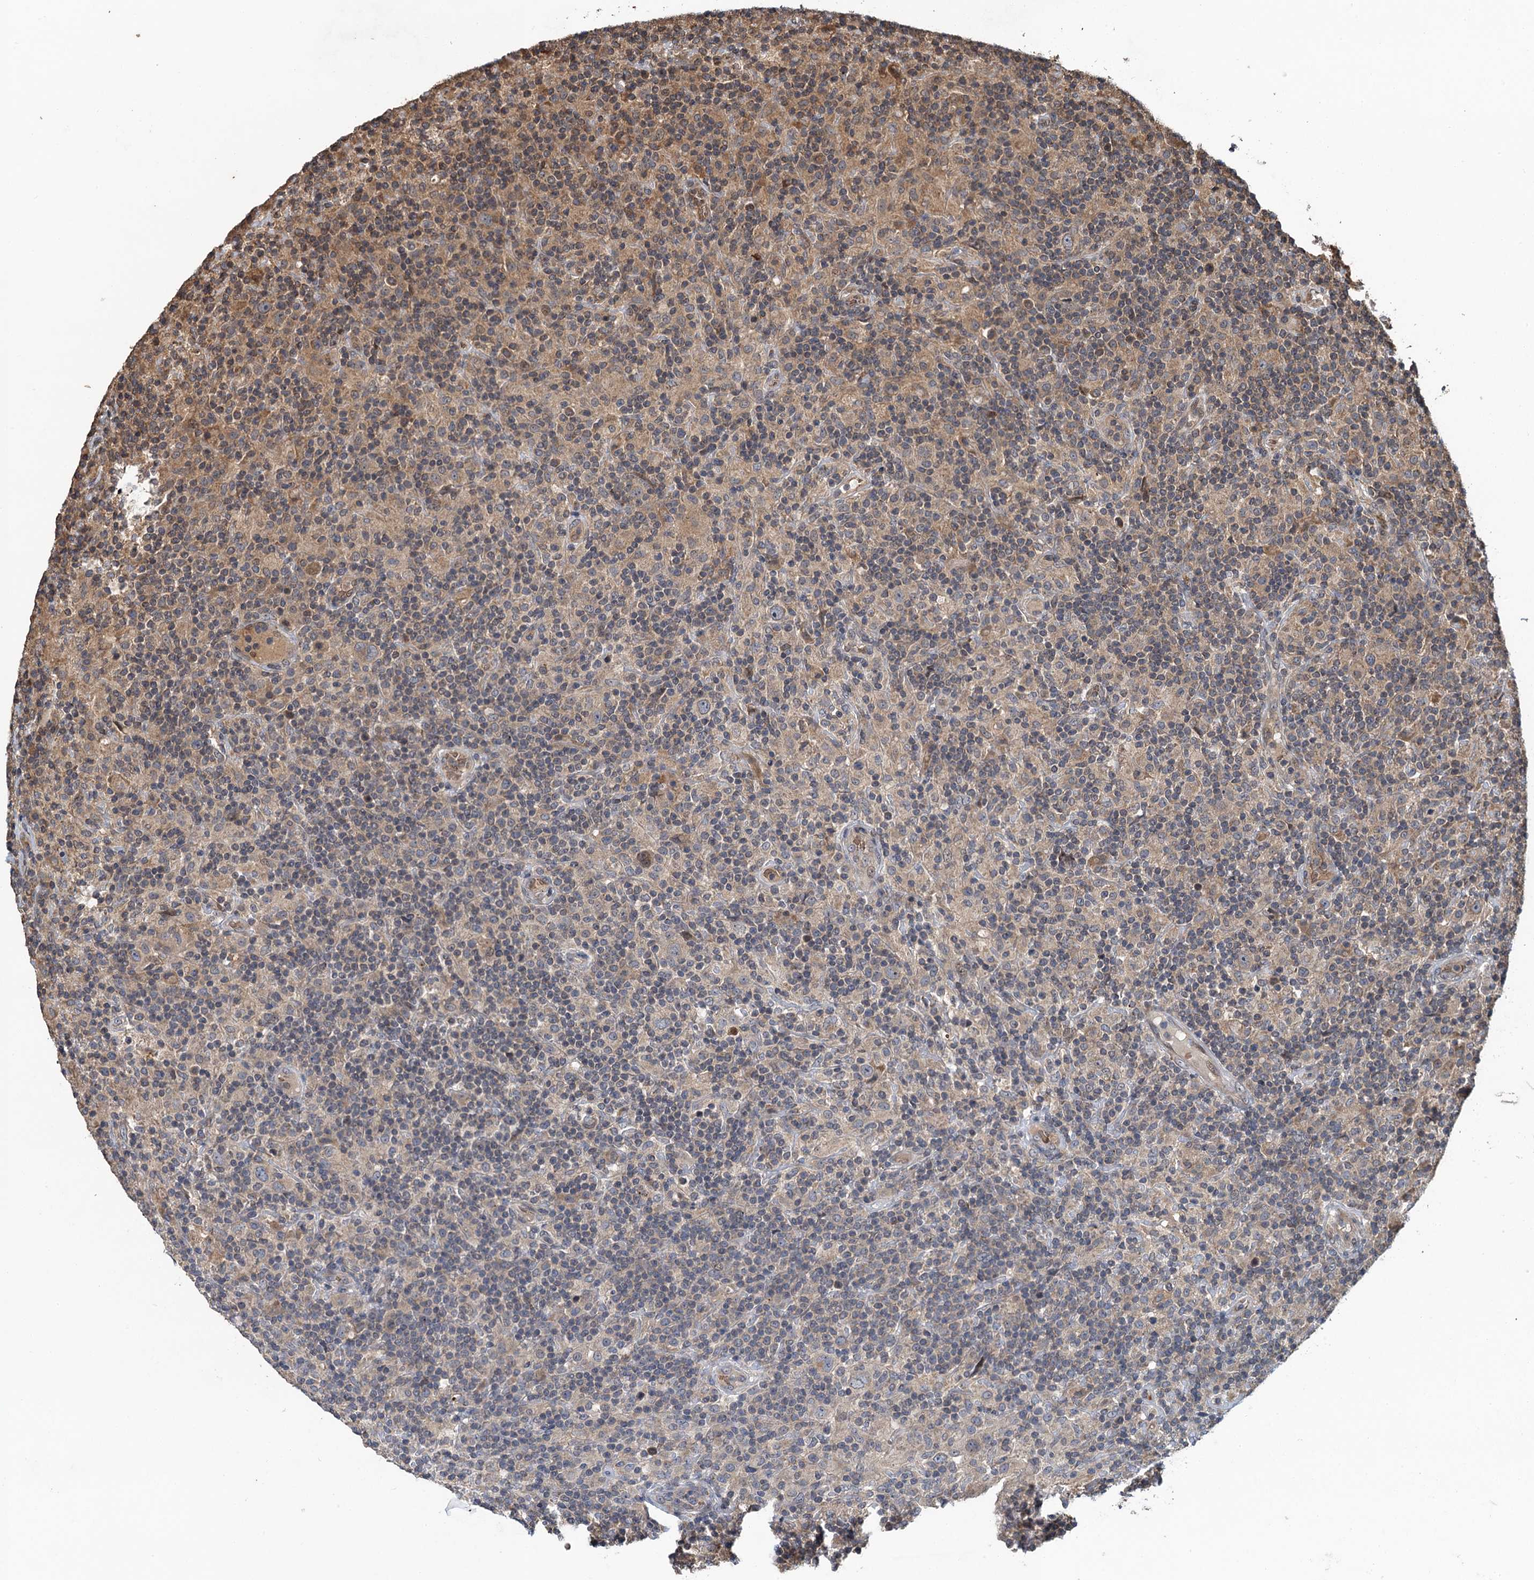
{"staining": {"intensity": "weak", "quantity": "25%-75%", "location": "cytoplasmic/membranous"}, "tissue": "lymphoma", "cell_type": "Tumor cells", "image_type": "cancer", "snomed": [{"axis": "morphology", "description": "Hodgkin's disease, NOS"}, {"axis": "topography", "description": "Lymph node"}], "caption": "DAB (3,3'-diaminobenzidine) immunohistochemical staining of lymphoma exhibits weak cytoplasmic/membranous protein expression in about 25%-75% of tumor cells.", "gene": "SNX32", "patient": {"sex": "male", "age": 70}}